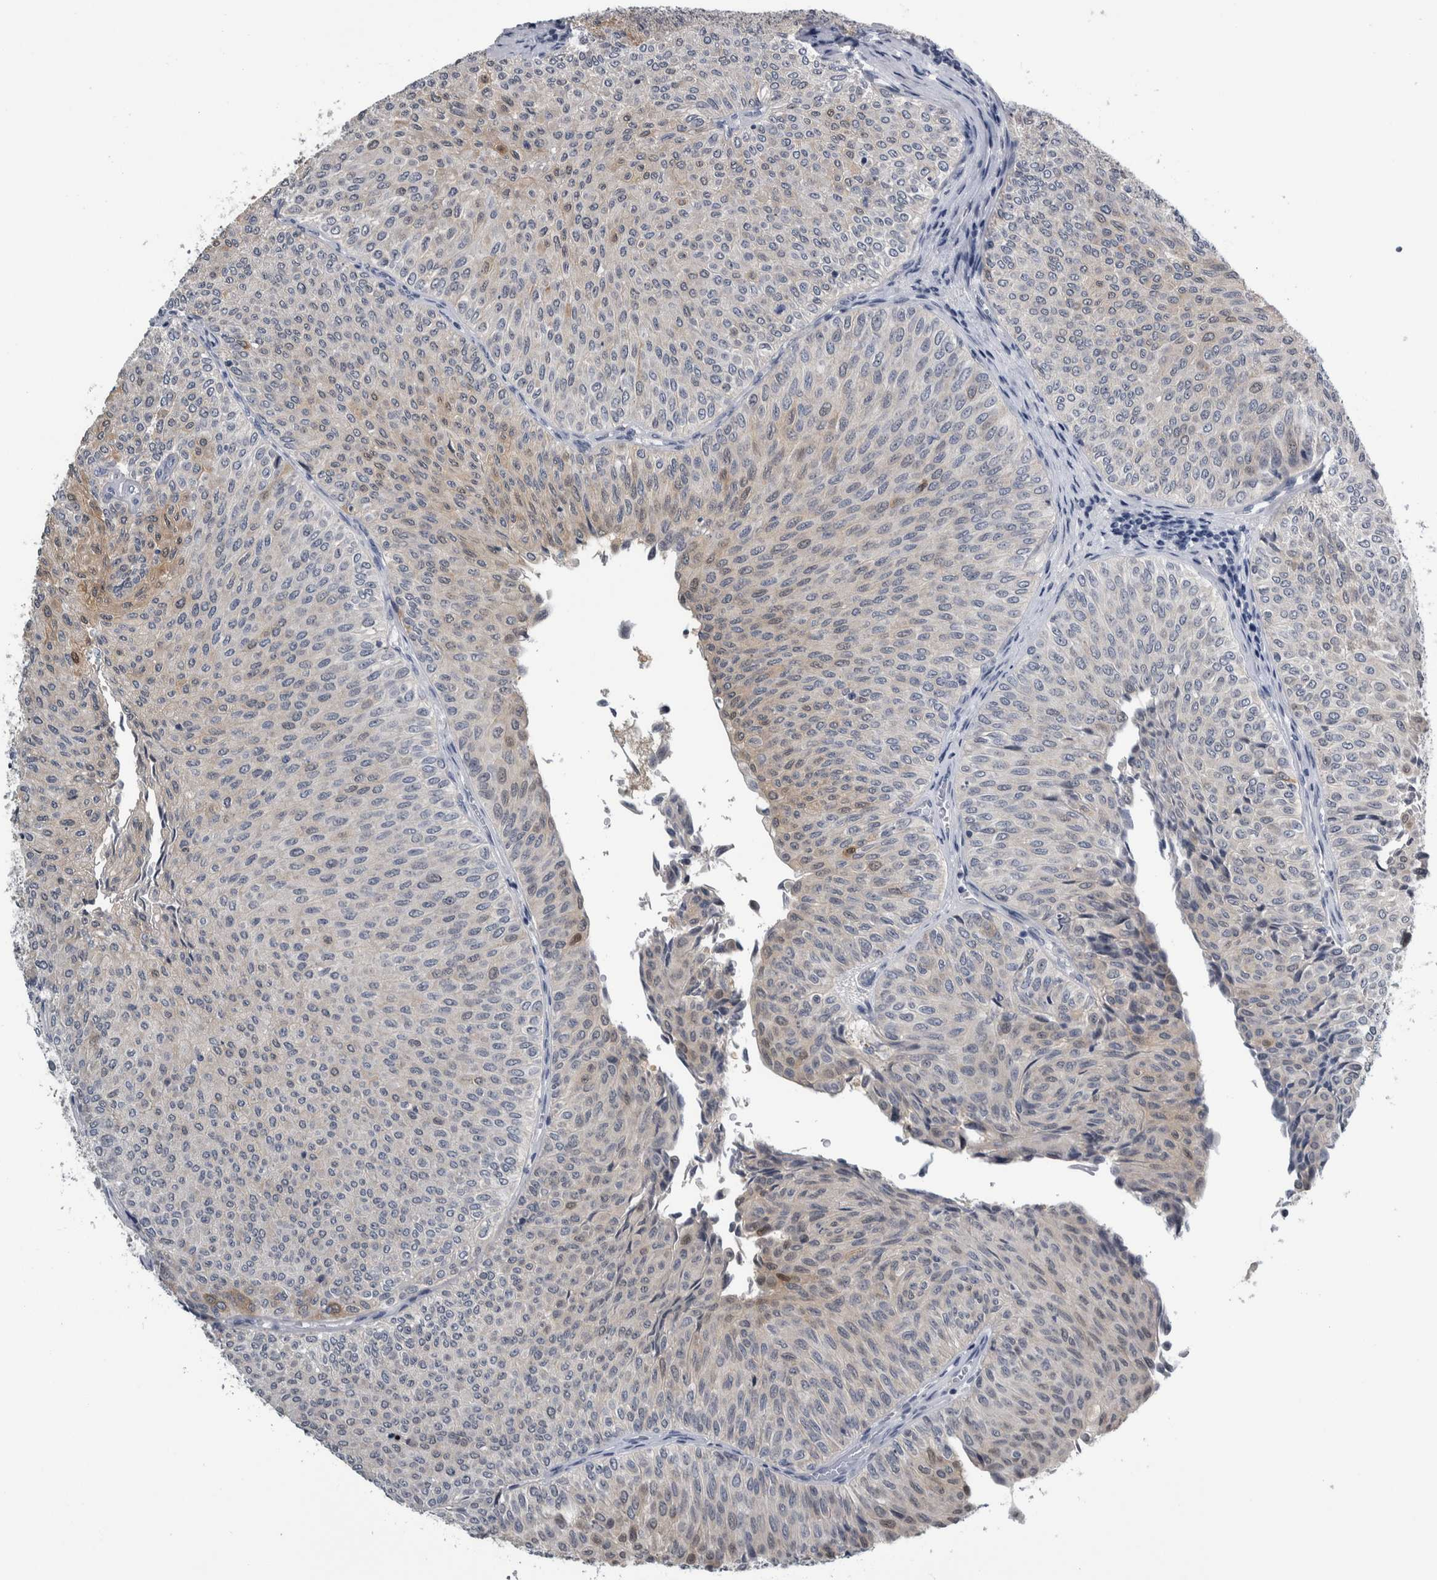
{"staining": {"intensity": "weak", "quantity": ">75%", "location": "cytoplasmic/membranous"}, "tissue": "urothelial cancer", "cell_type": "Tumor cells", "image_type": "cancer", "snomed": [{"axis": "morphology", "description": "Urothelial carcinoma, Low grade"}, {"axis": "topography", "description": "Urinary bladder"}], "caption": "This micrograph exhibits IHC staining of human urothelial cancer, with low weak cytoplasmic/membranous expression in approximately >75% of tumor cells.", "gene": "COL14A1", "patient": {"sex": "male", "age": 78}}